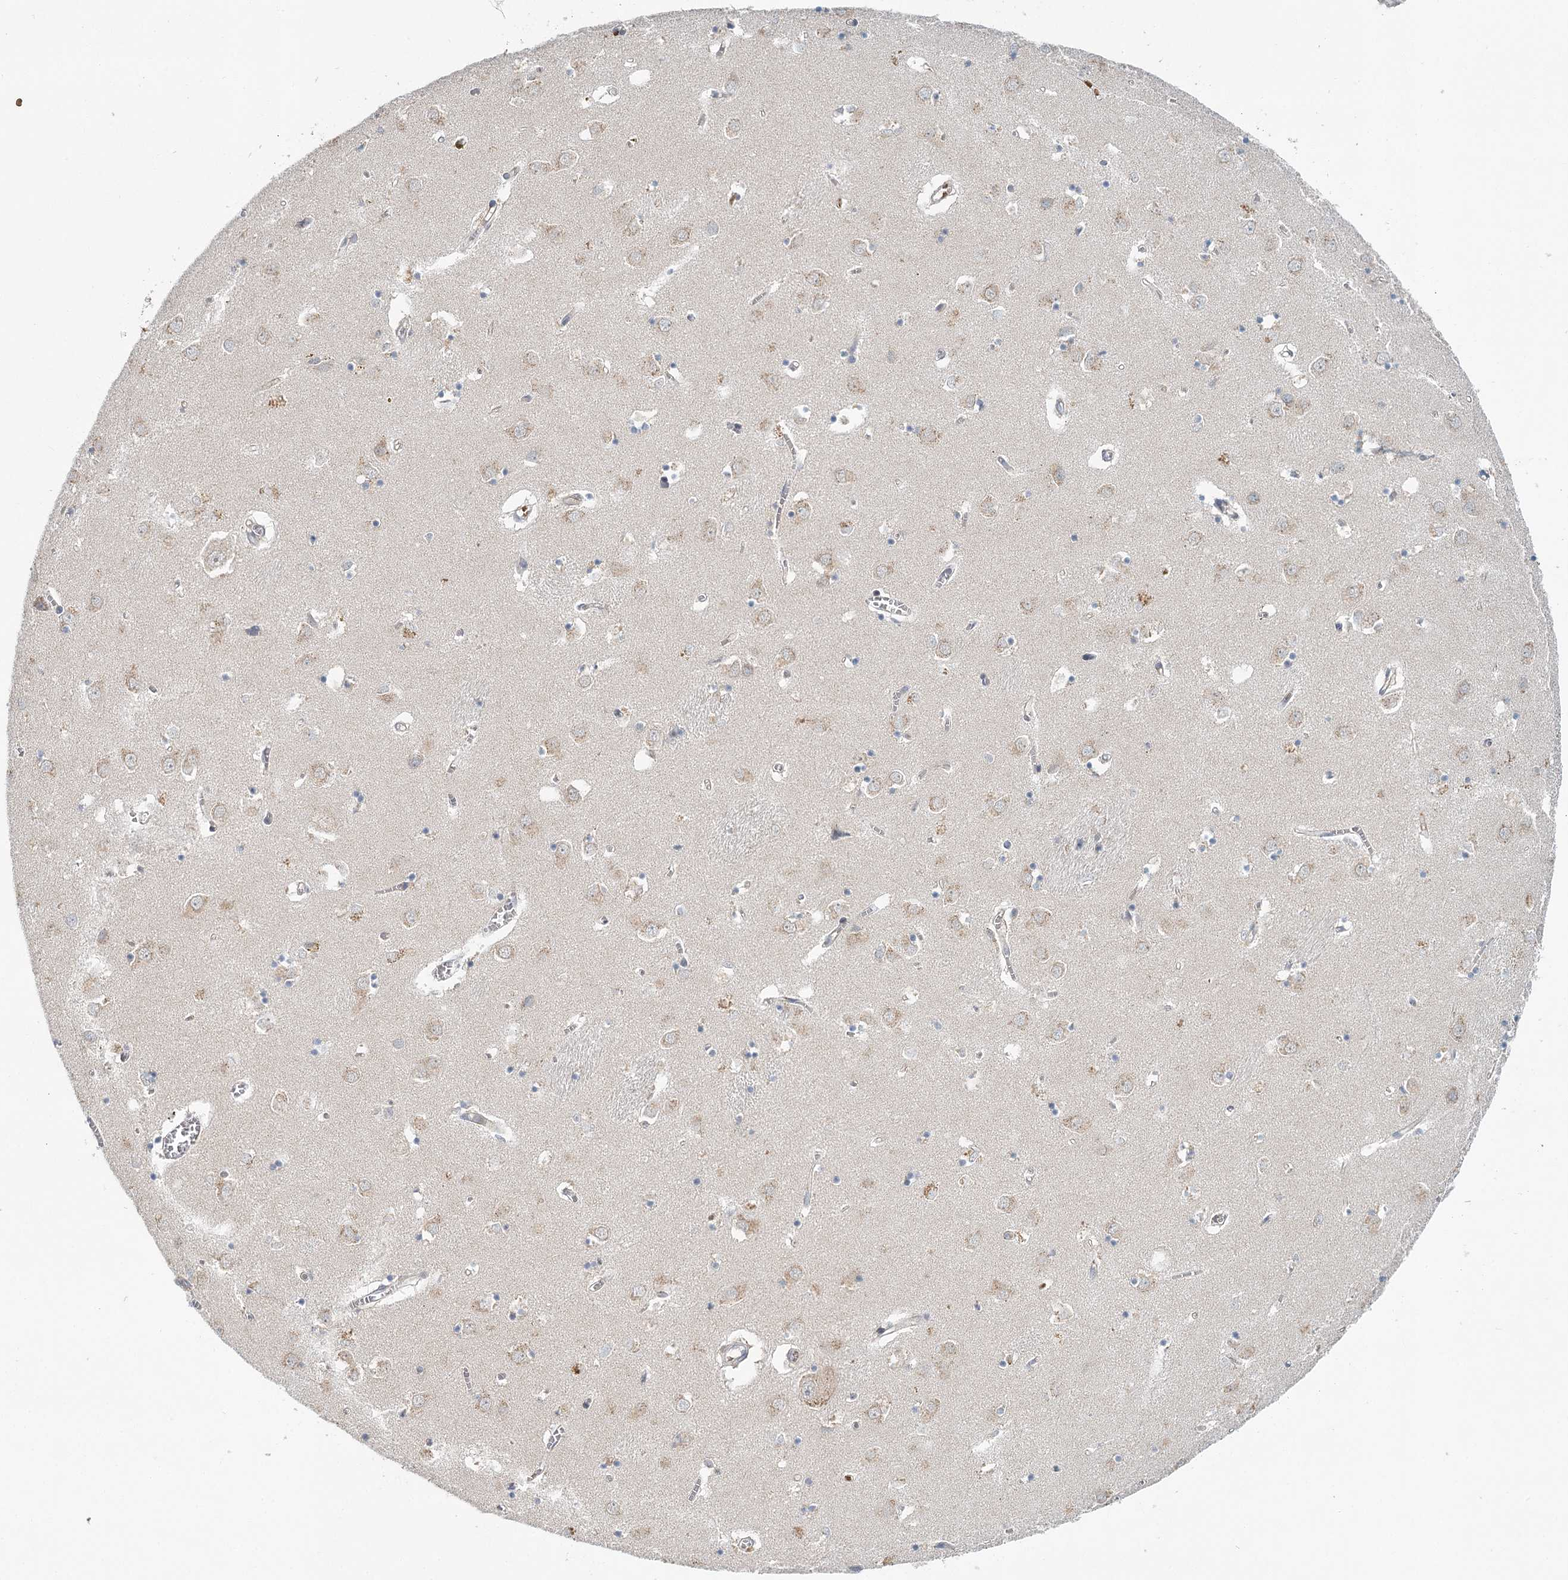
{"staining": {"intensity": "negative", "quantity": "none", "location": "none"}, "tissue": "caudate", "cell_type": "Glial cells", "image_type": "normal", "snomed": [{"axis": "morphology", "description": "Normal tissue, NOS"}, {"axis": "topography", "description": "Lateral ventricle wall"}], "caption": "A micrograph of caudate stained for a protein exhibits no brown staining in glial cells.", "gene": "ADK", "patient": {"sex": "male", "age": 70}}